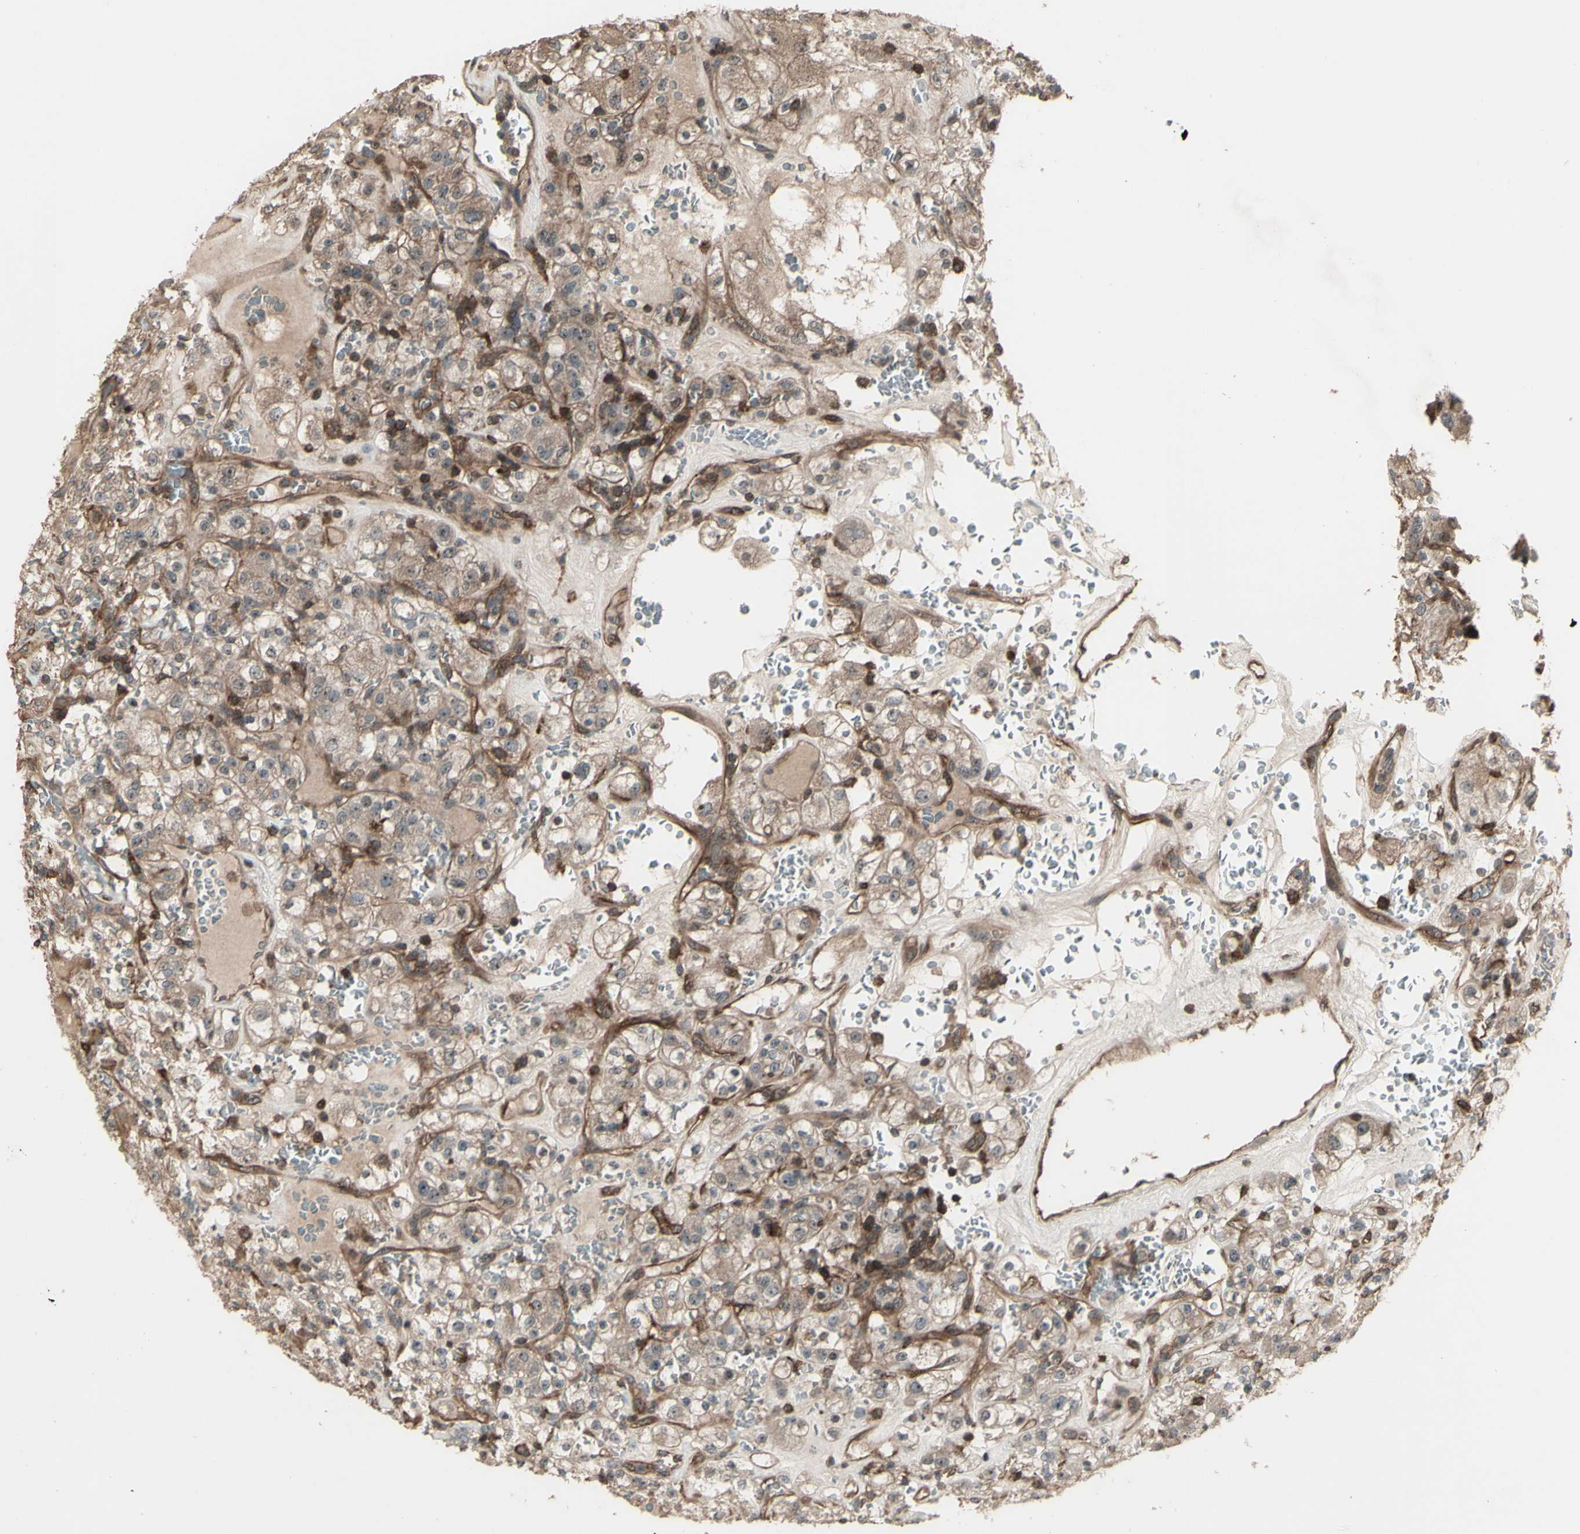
{"staining": {"intensity": "moderate", "quantity": ">75%", "location": "cytoplasmic/membranous"}, "tissue": "renal cancer", "cell_type": "Tumor cells", "image_type": "cancer", "snomed": [{"axis": "morphology", "description": "Normal tissue, NOS"}, {"axis": "morphology", "description": "Adenocarcinoma, NOS"}, {"axis": "topography", "description": "Kidney"}], "caption": "About >75% of tumor cells in adenocarcinoma (renal) display moderate cytoplasmic/membranous protein staining as visualized by brown immunohistochemical staining.", "gene": "FXYD5", "patient": {"sex": "female", "age": 72}}